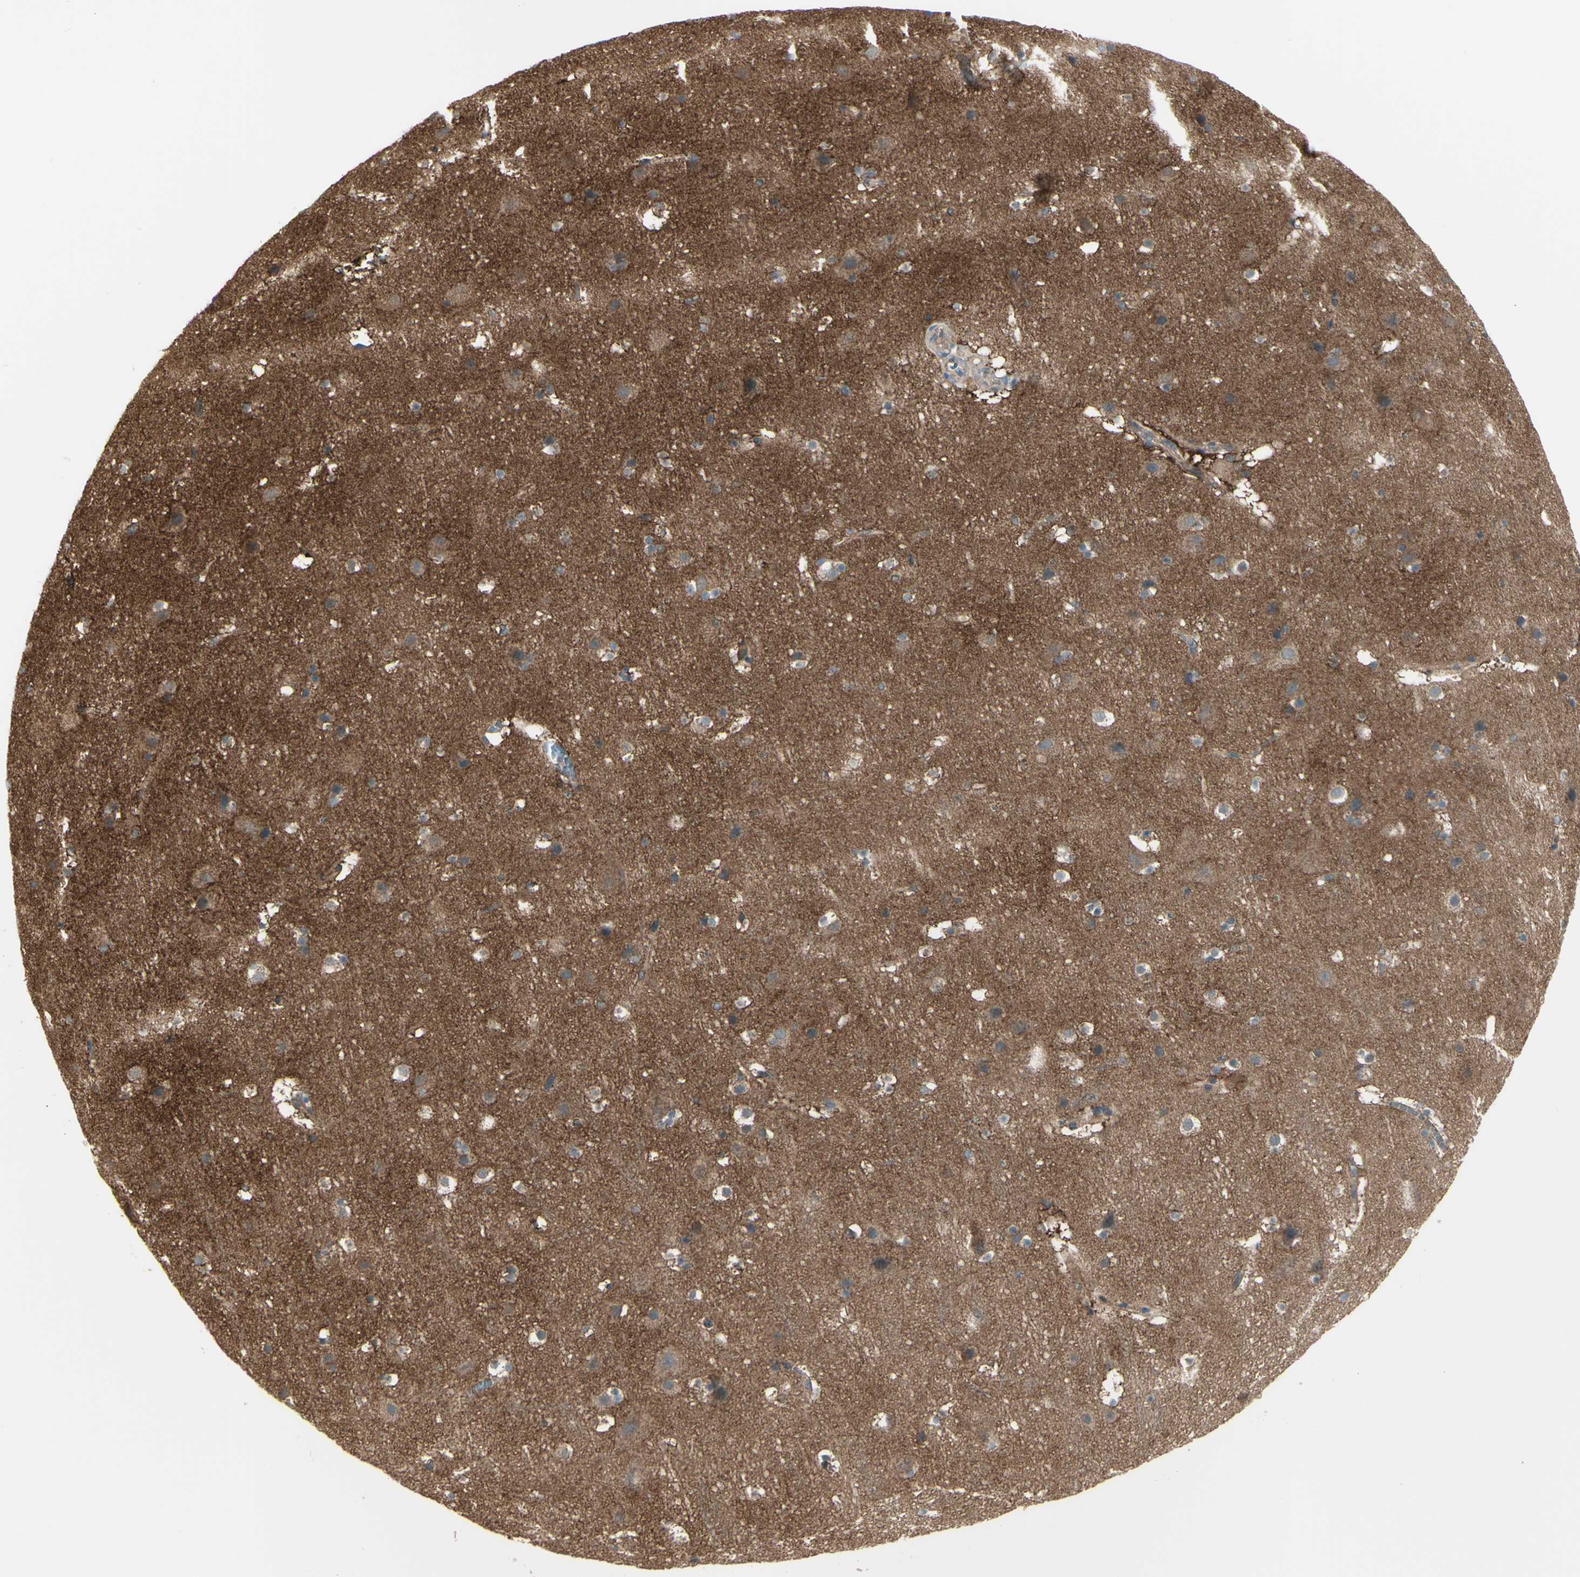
{"staining": {"intensity": "moderate", "quantity": ">75%", "location": "cytoplasmic/membranous"}, "tissue": "cerebral cortex", "cell_type": "Endothelial cells", "image_type": "normal", "snomed": [{"axis": "morphology", "description": "Normal tissue, NOS"}, {"axis": "topography", "description": "Cerebral cortex"}], "caption": "Human cerebral cortex stained for a protein (brown) reveals moderate cytoplasmic/membranous positive expression in about >75% of endothelial cells.", "gene": "NAXD", "patient": {"sex": "male", "age": 45}}